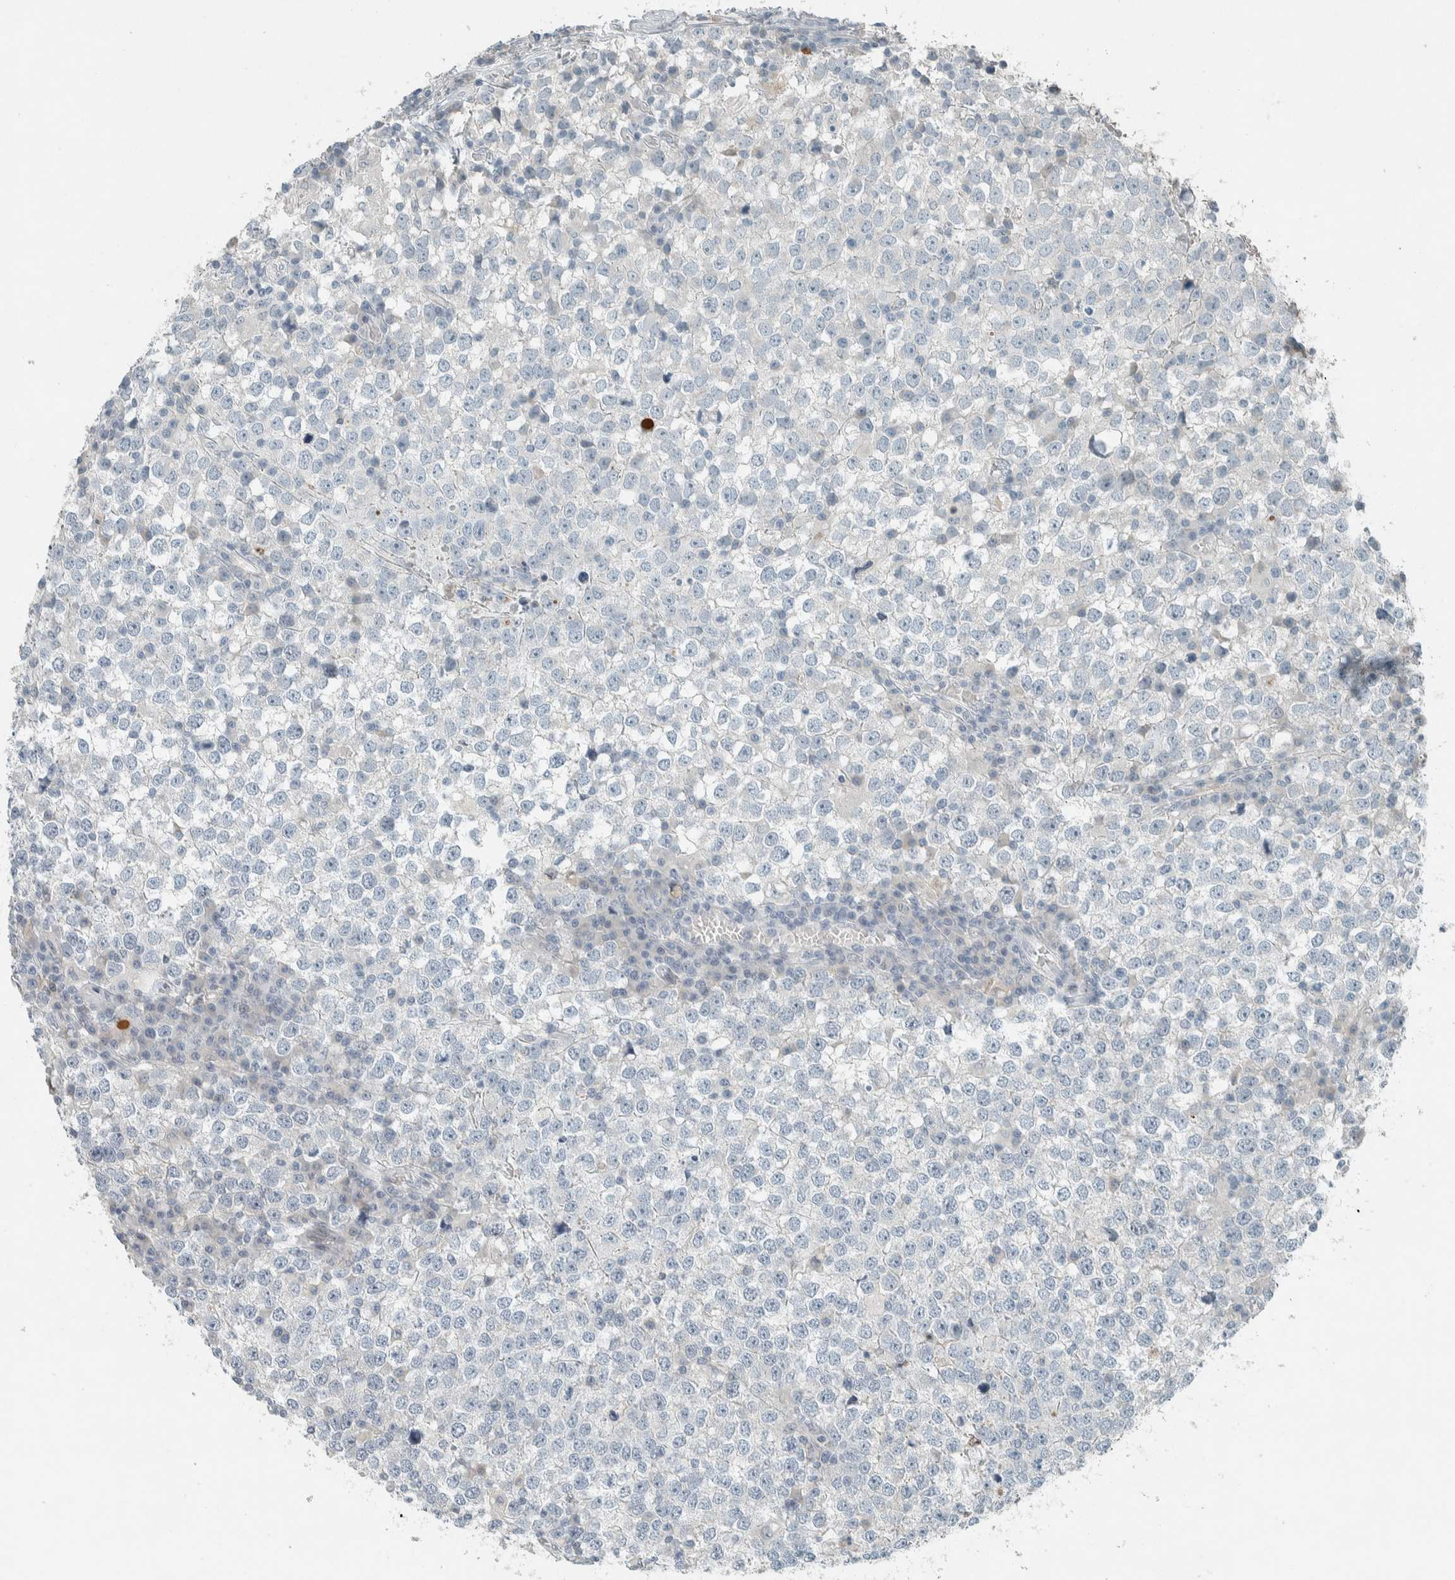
{"staining": {"intensity": "negative", "quantity": "none", "location": "none"}, "tissue": "testis cancer", "cell_type": "Tumor cells", "image_type": "cancer", "snomed": [{"axis": "morphology", "description": "Seminoma, NOS"}, {"axis": "topography", "description": "Testis"}], "caption": "Seminoma (testis) stained for a protein using IHC demonstrates no staining tumor cells.", "gene": "CERCAM", "patient": {"sex": "male", "age": 65}}